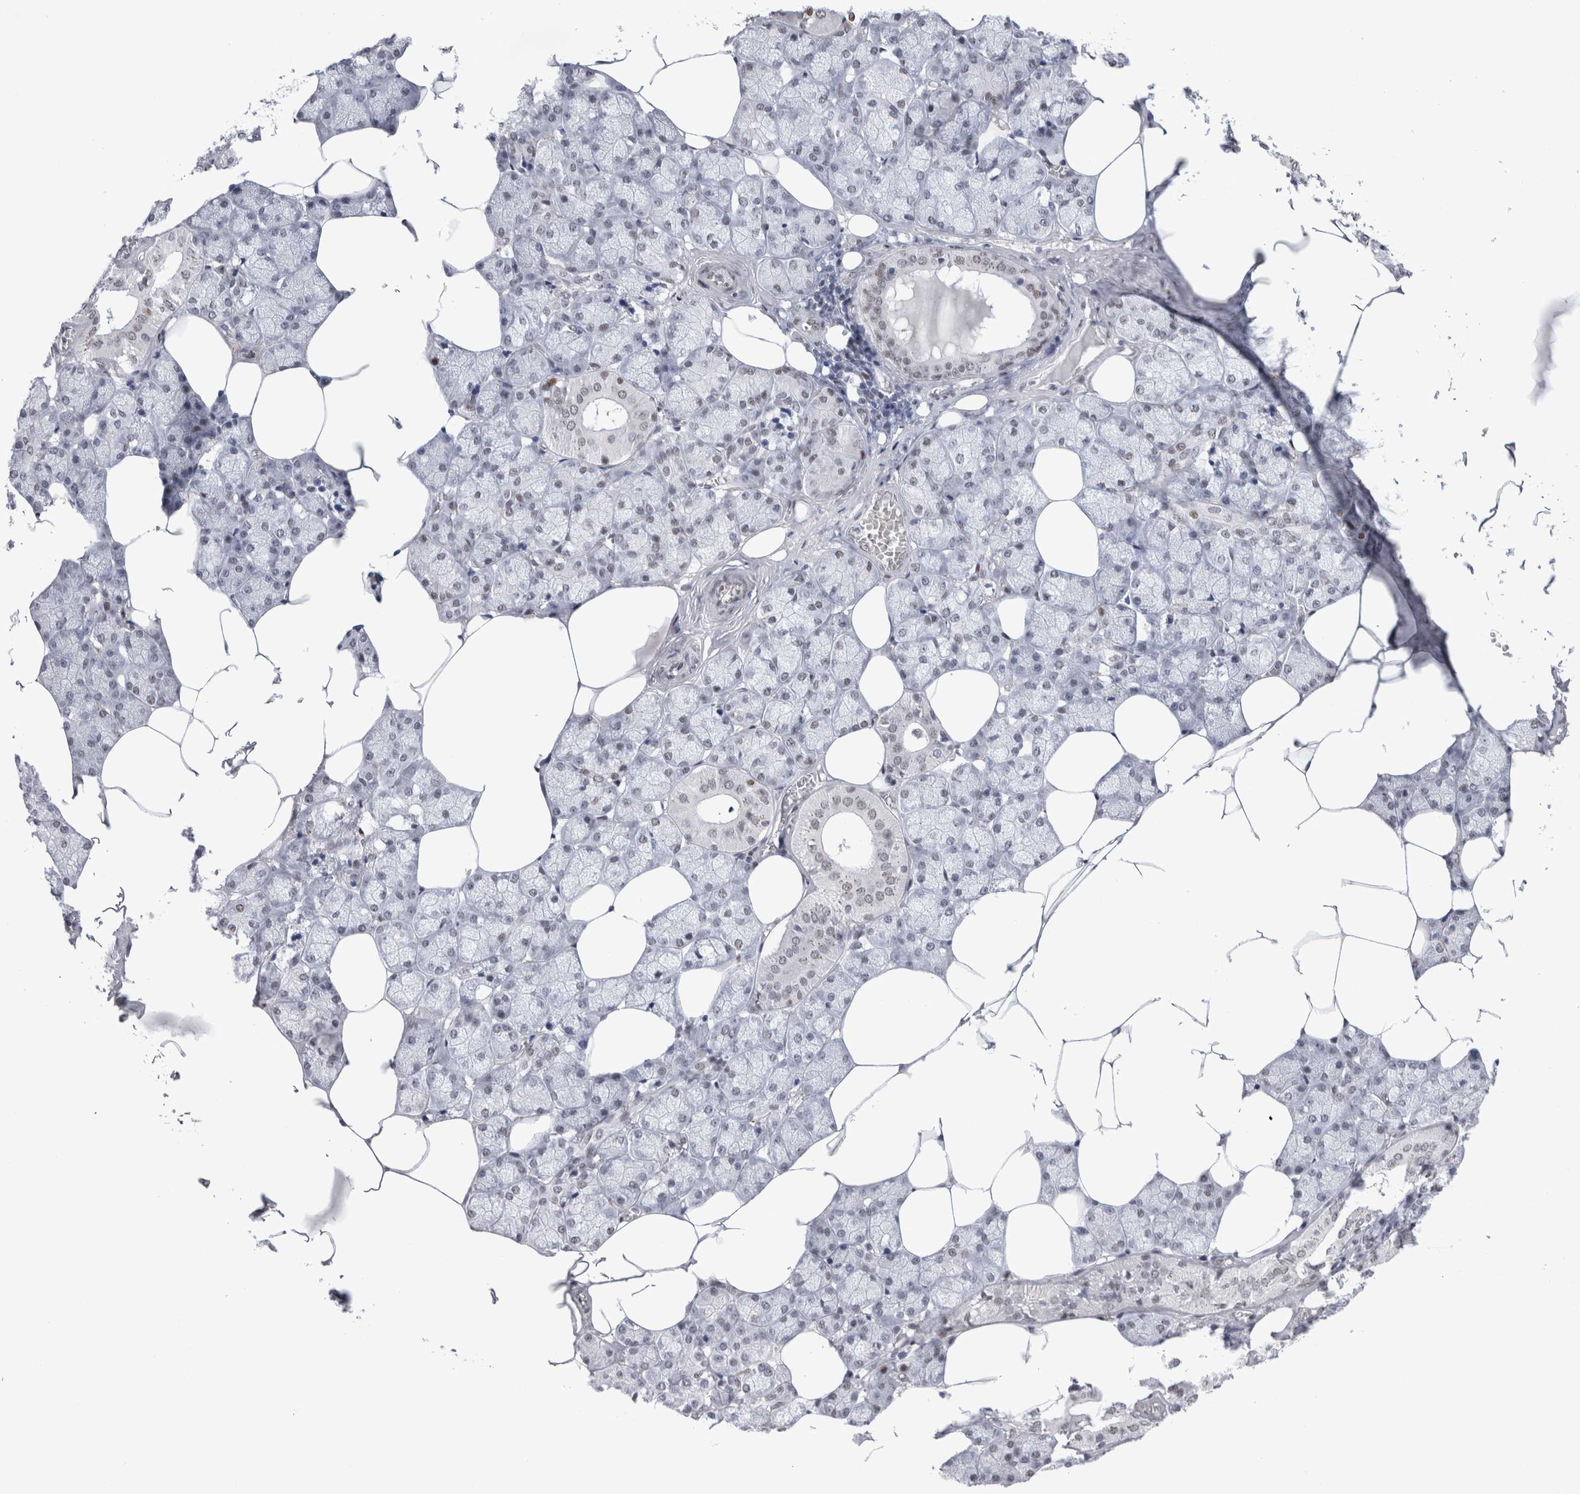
{"staining": {"intensity": "strong", "quantity": "25%-75%", "location": "nuclear"}, "tissue": "salivary gland", "cell_type": "Glandular cells", "image_type": "normal", "snomed": [{"axis": "morphology", "description": "Normal tissue, NOS"}, {"axis": "topography", "description": "Salivary gland"}], "caption": "A brown stain highlights strong nuclear positivity of a protein in glandular cells of normal human salivary gland. The staining is performed using DAB brown chromogen to label protein expression. The nuclei are counter-stained blue using hematoxylin.", "gene": "RBM6", "patient": {"sex": "male", "age": 62}}